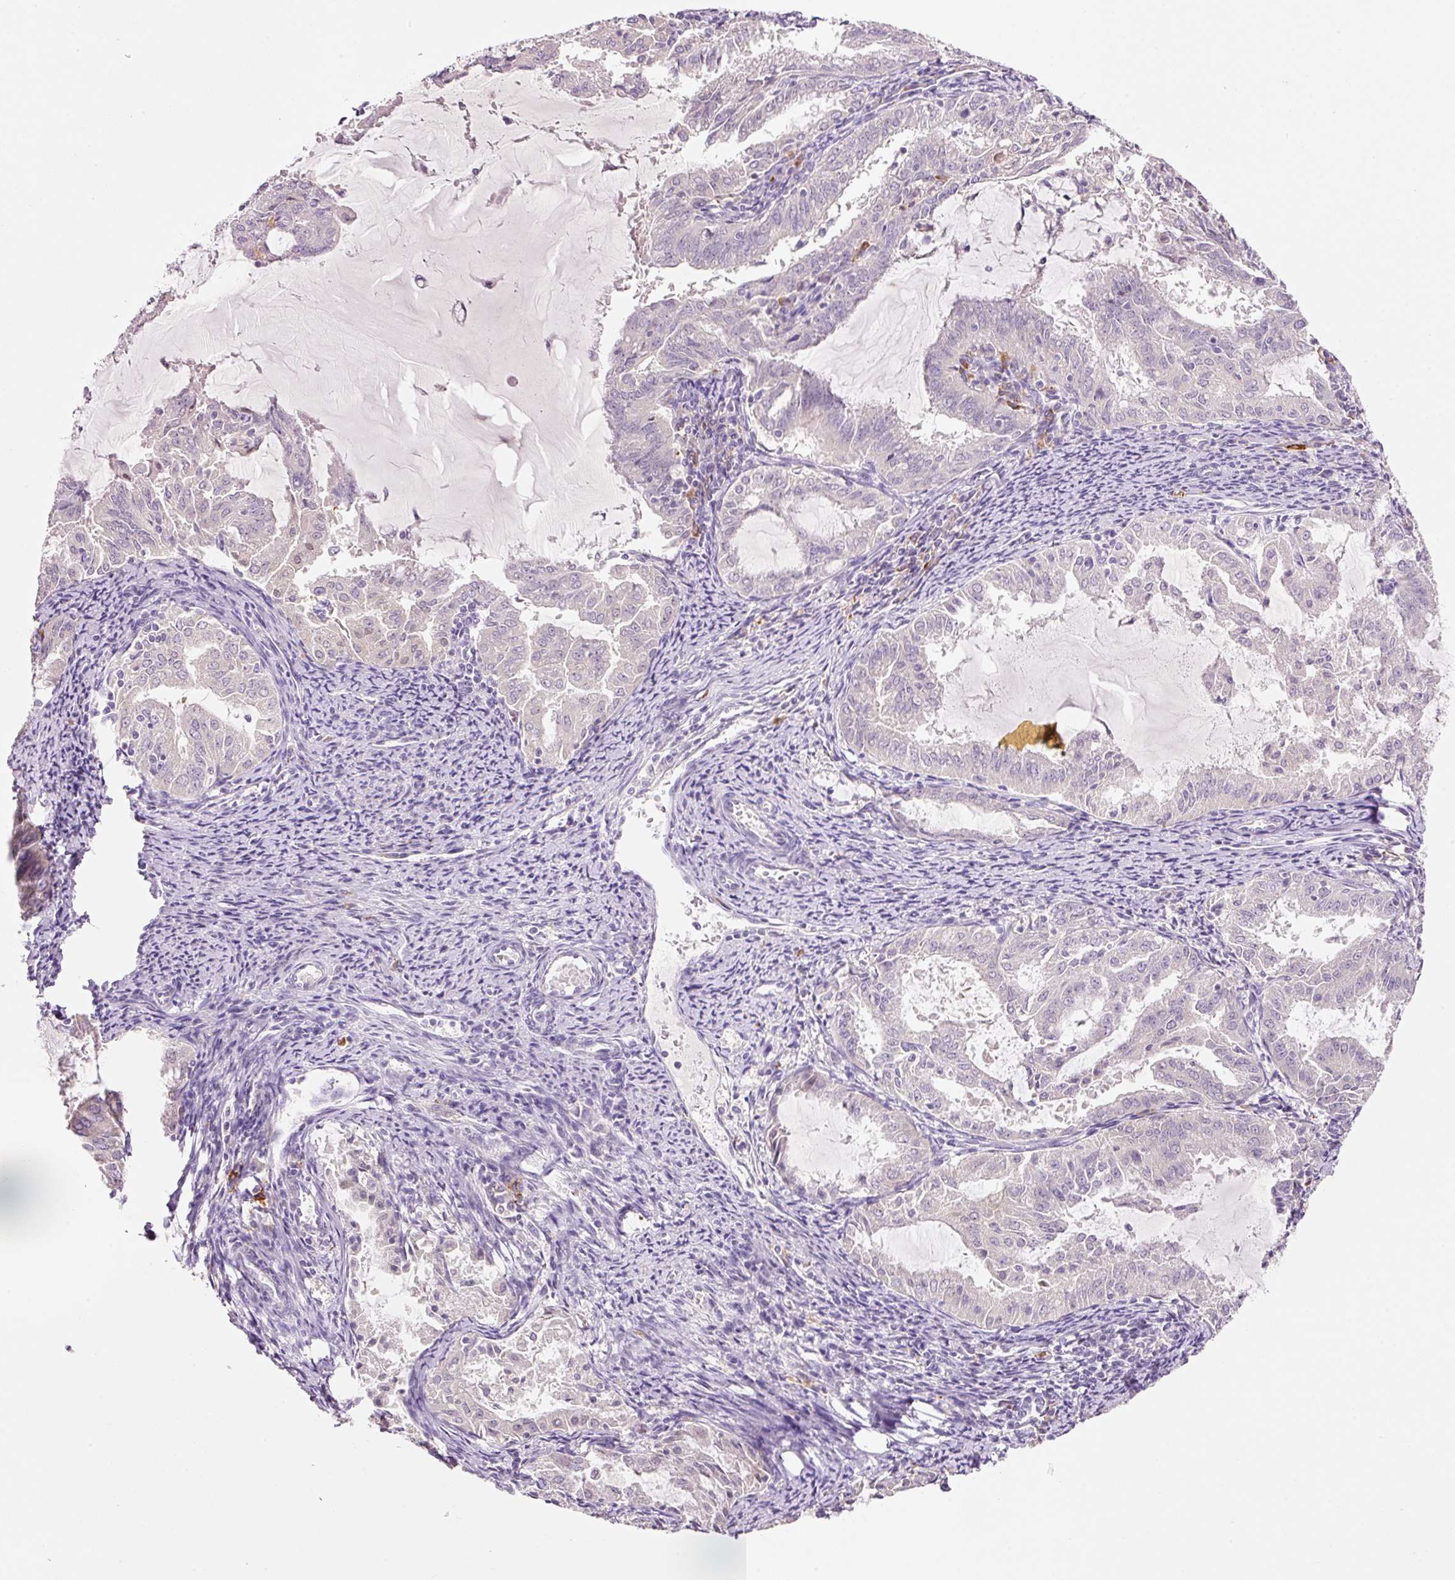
{"staining": {"intensity": "negative", "quantity": "none", "location": "none"}, "tissue": "endometrial cancer", "cell_type": "Tumor cells", "image_type": "cancer", "snomed": [{"axis": "morphology", "description": "Adenocarcinoma, NOS"}, {"axis": "topography", "description": "Endometrium"}], "caption": "Tumor cells are negative for protein expression in human adenocarcinoma (endometrial).", "gene": "TENT5C", "patient": {"sex": "female", "age": 70}}